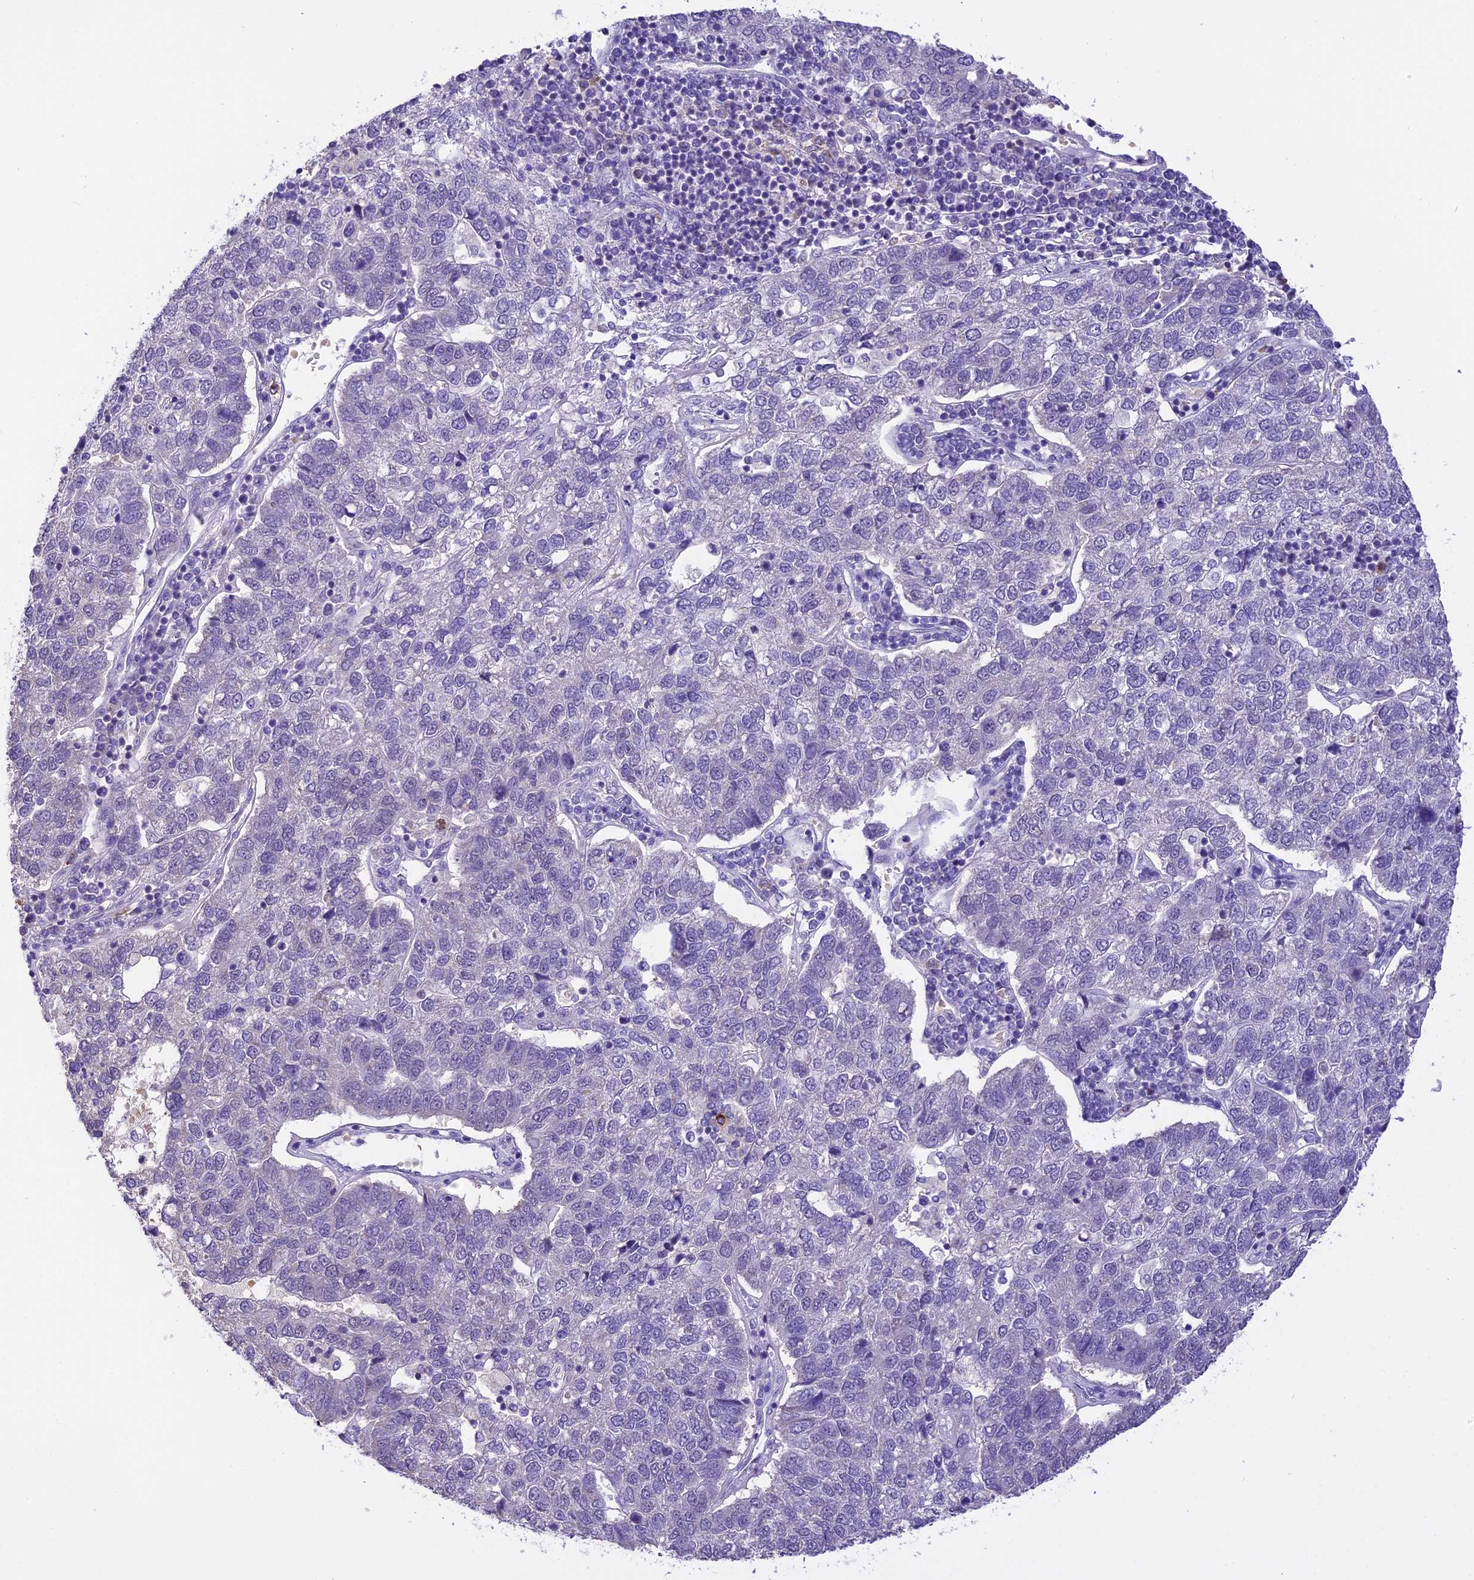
{"staining": {"intensity": "negative", "quantity": "none", "location": "none"}, "tissue": "pancreatic cancer", "cell_type": "Tumor cells", "image_type": "cancer", "snomed": [{"axis": "morphology", "description": "Adenocarcinoma, NOS"}, {"axis": "topography", "description": "Pancreas"}], "caption": "Tumor cells are negative for protein expression in human adenocarcinoma (pancreatic).", "gene": "AHSP", "patient": {"sex": "female", "age": 61}}